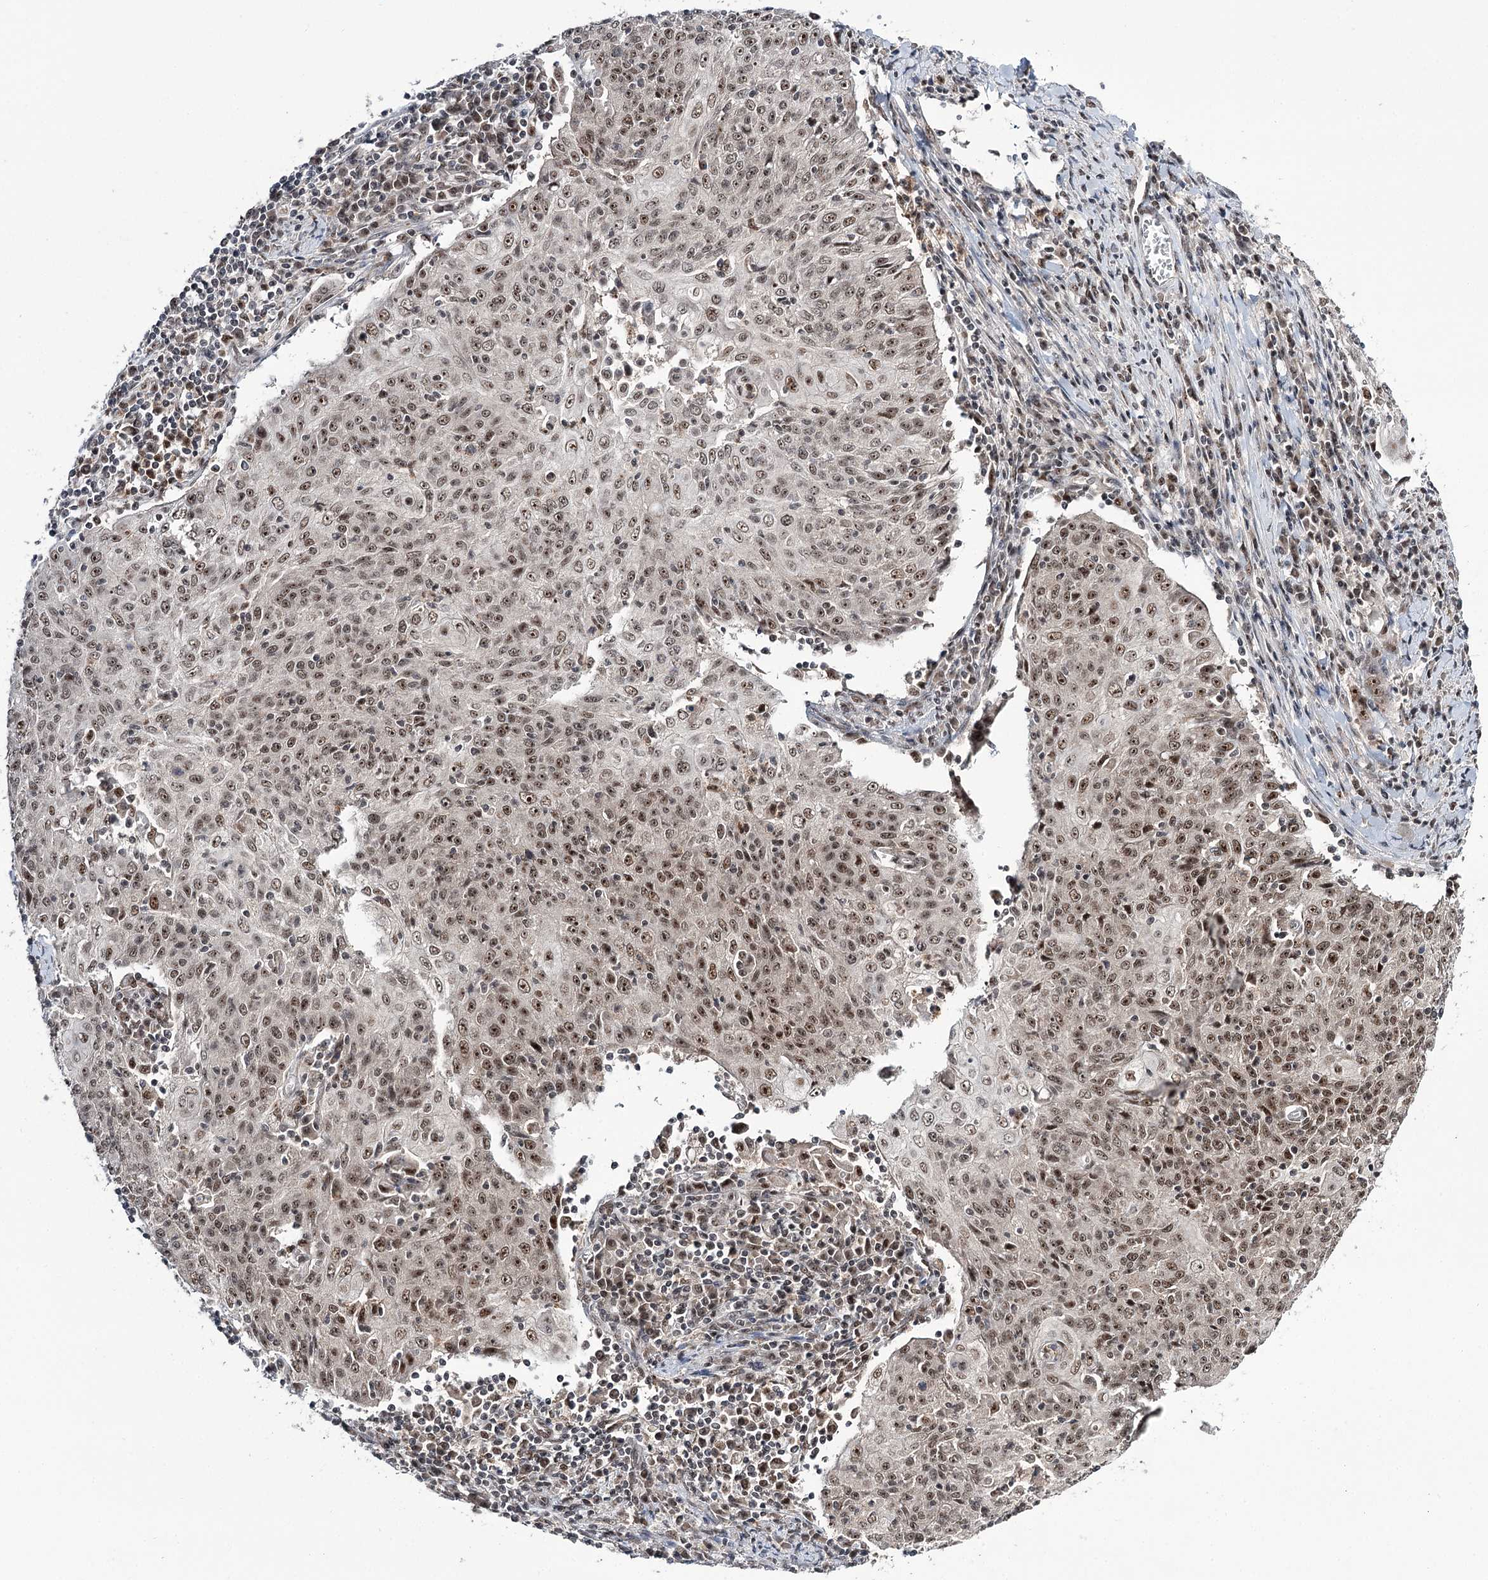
{"staining": {"intensity": "moderate", "quantity": ">75%", "location": "nuclear"}, "tissue": "cervical cancer", "cell_type": "Tumor cells", "image_type": "cancer", "snomed": [{"axis": "morphology", "description": "Squamous cell carcinoma, NOS"}, {"axis": "topography", "description": "Cervix"}], "caption": "DAB (3,3'-diaminobenzidine) immunohistochemical staining of cervical cancer (squamous cell carcinoma) demonstrates moderate nuclear protein positivity in about >75% of tumor cells.", "gene": "ERCC3", "patient": {"sex": "female", "age": 48}}